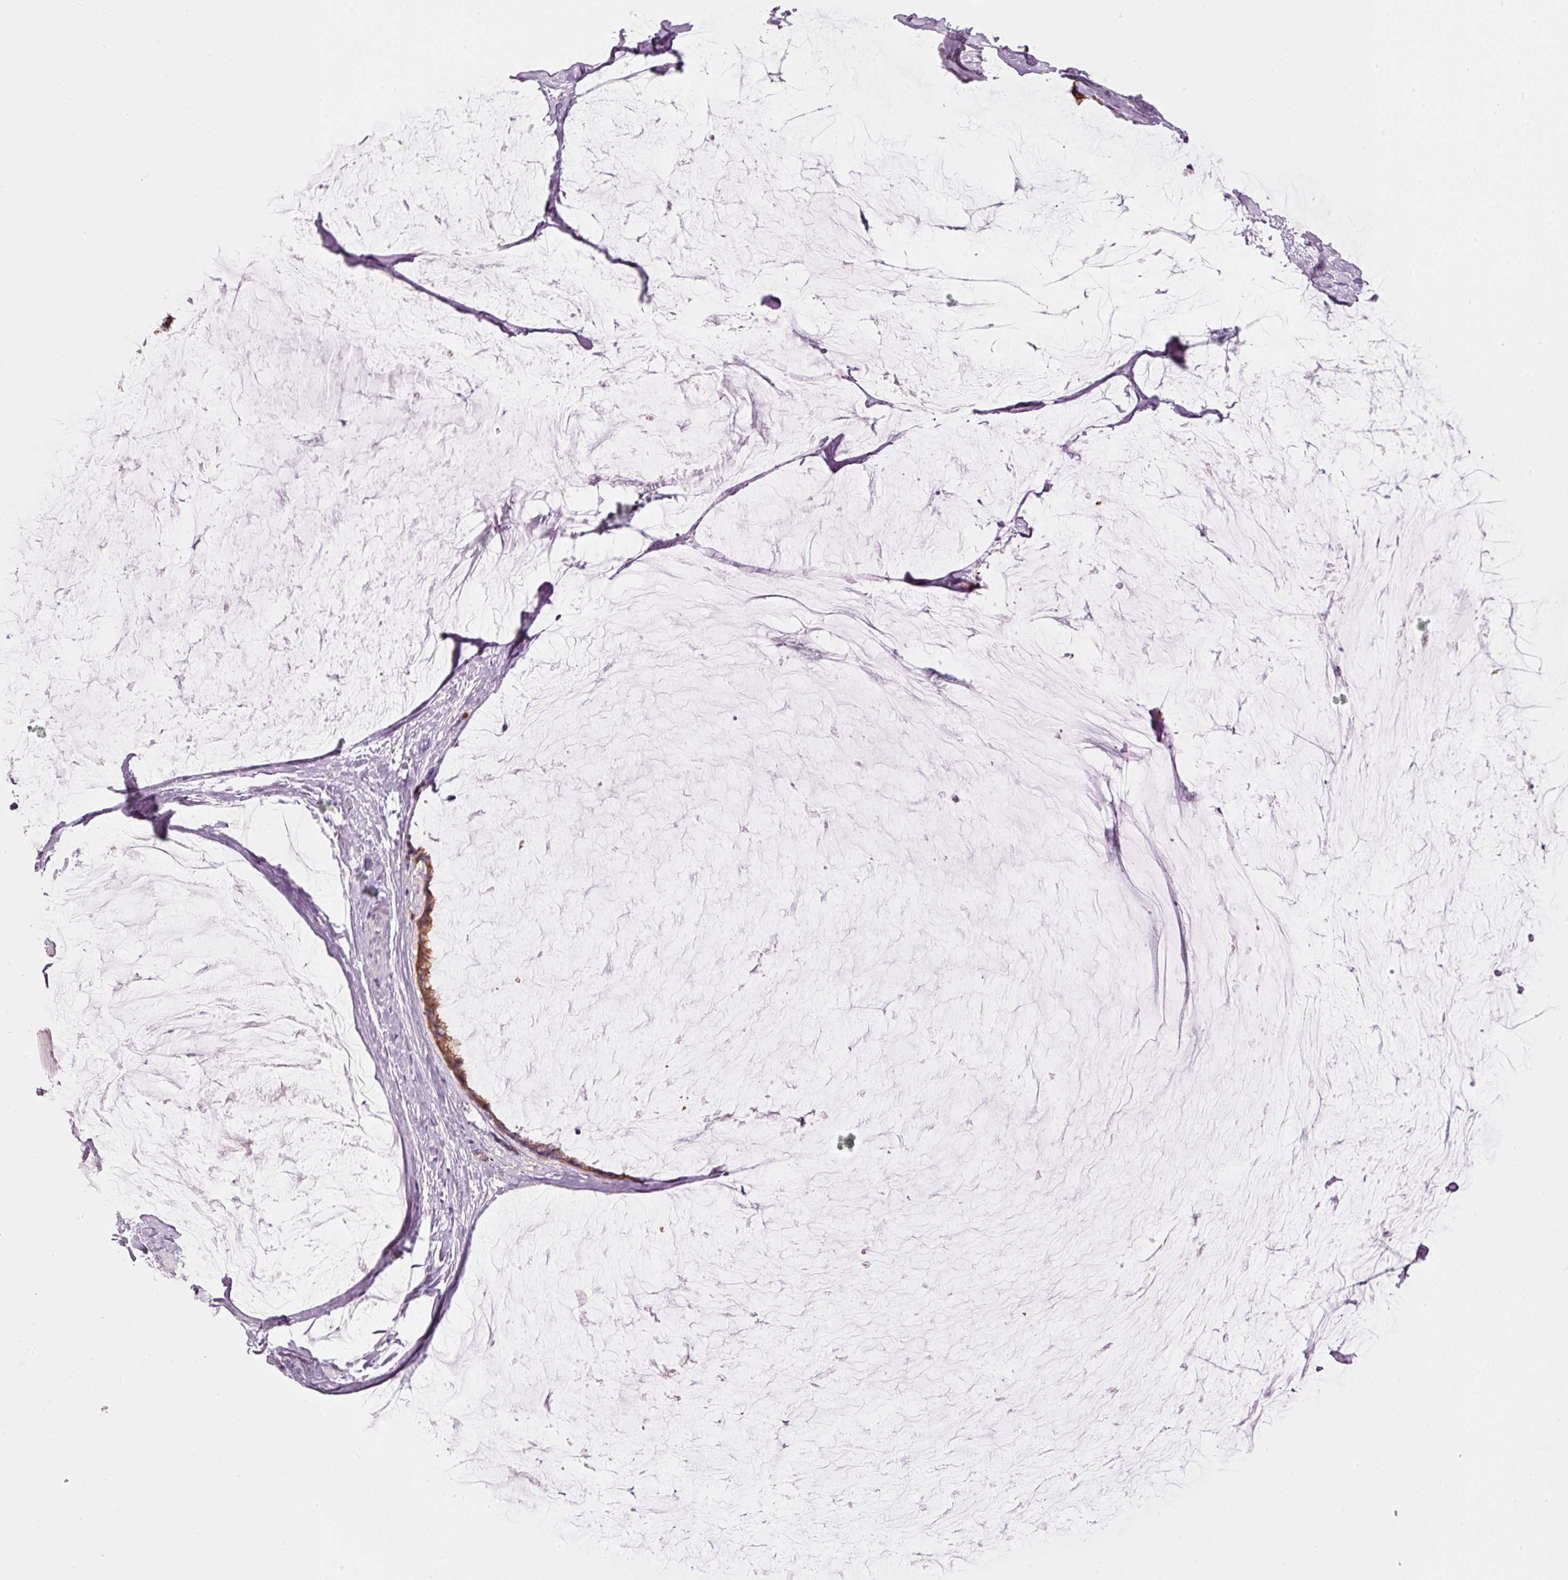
{"staining": {"intensity": "moderate", "quantity": ">75%", "location": "cytoplasmic/membranous"}, "tissue": "ovarian cancer", "cell_type": "Tumor cells", "image_type": "cancer", "snomed": [{"axis": "morphology", "description": "Cystadenocarcinoma, mucinous, NOS"}, {"axis": "topography", "description": "Ovary"}], "caption": "Ovarian cancer (mucinous cystadenocarcinoma) stained with a protein marker reveals moderate staining in tumor cells.", "gene": "PDXDC1", "patient": {"sex": "female", "age": 39}}